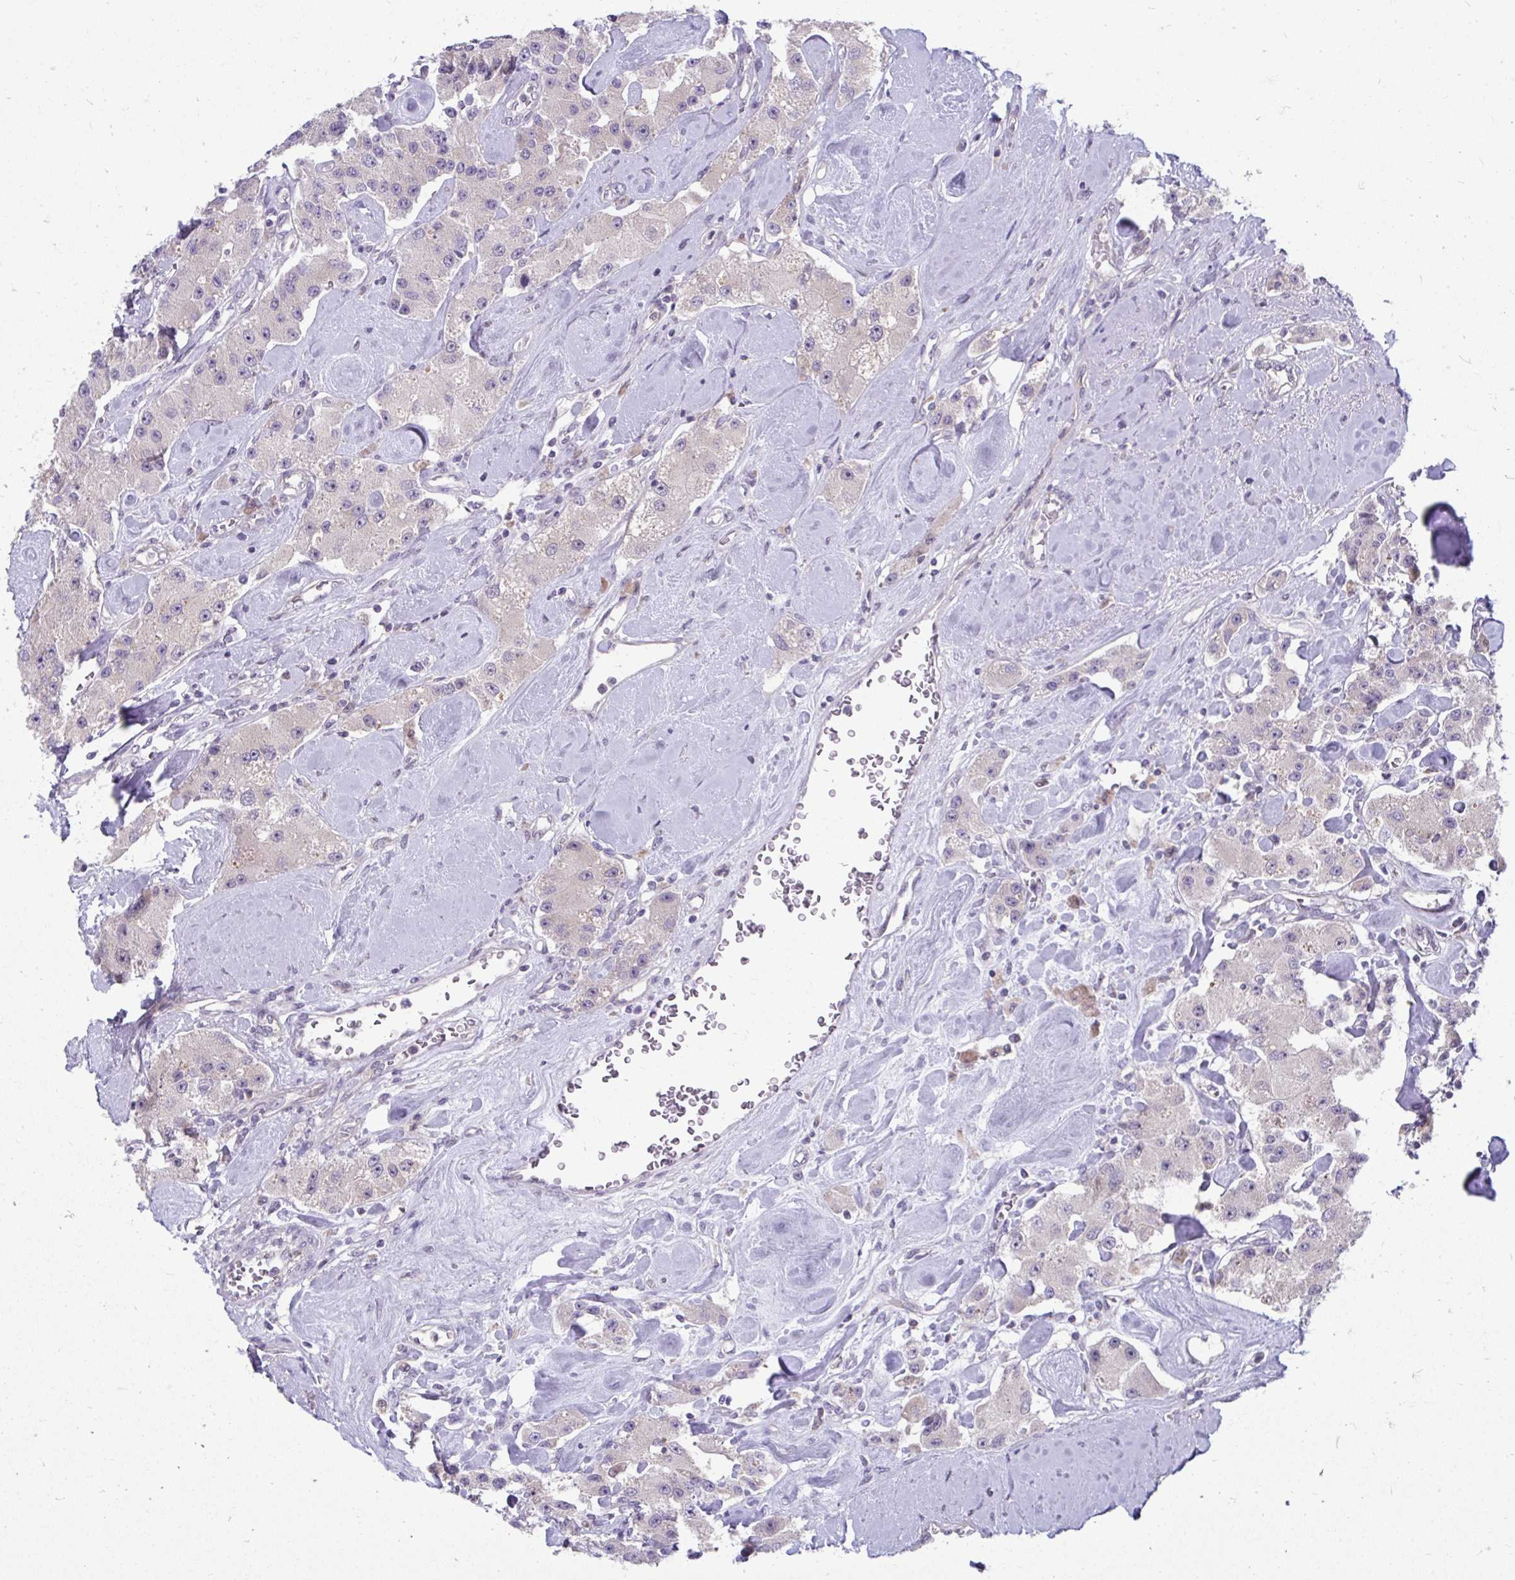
{"staining": {"intensity": "negative", "quantity": "none", "location": "none"}, "tissue": "carcinoid", "cell_type": "Tumor cells", "image_type": "cancer", "snomed": [{"axis": "morphology", "description": "Carcinoid, malignant, NOS"}, {"axis": "topography", "description": "Pancreas"}], "caption": "A histopathology image of human malignant carcinoid is negative for staining in tumor cells.", "gene": "MROH8", "patient": {"sex": "male", "age": 41}}